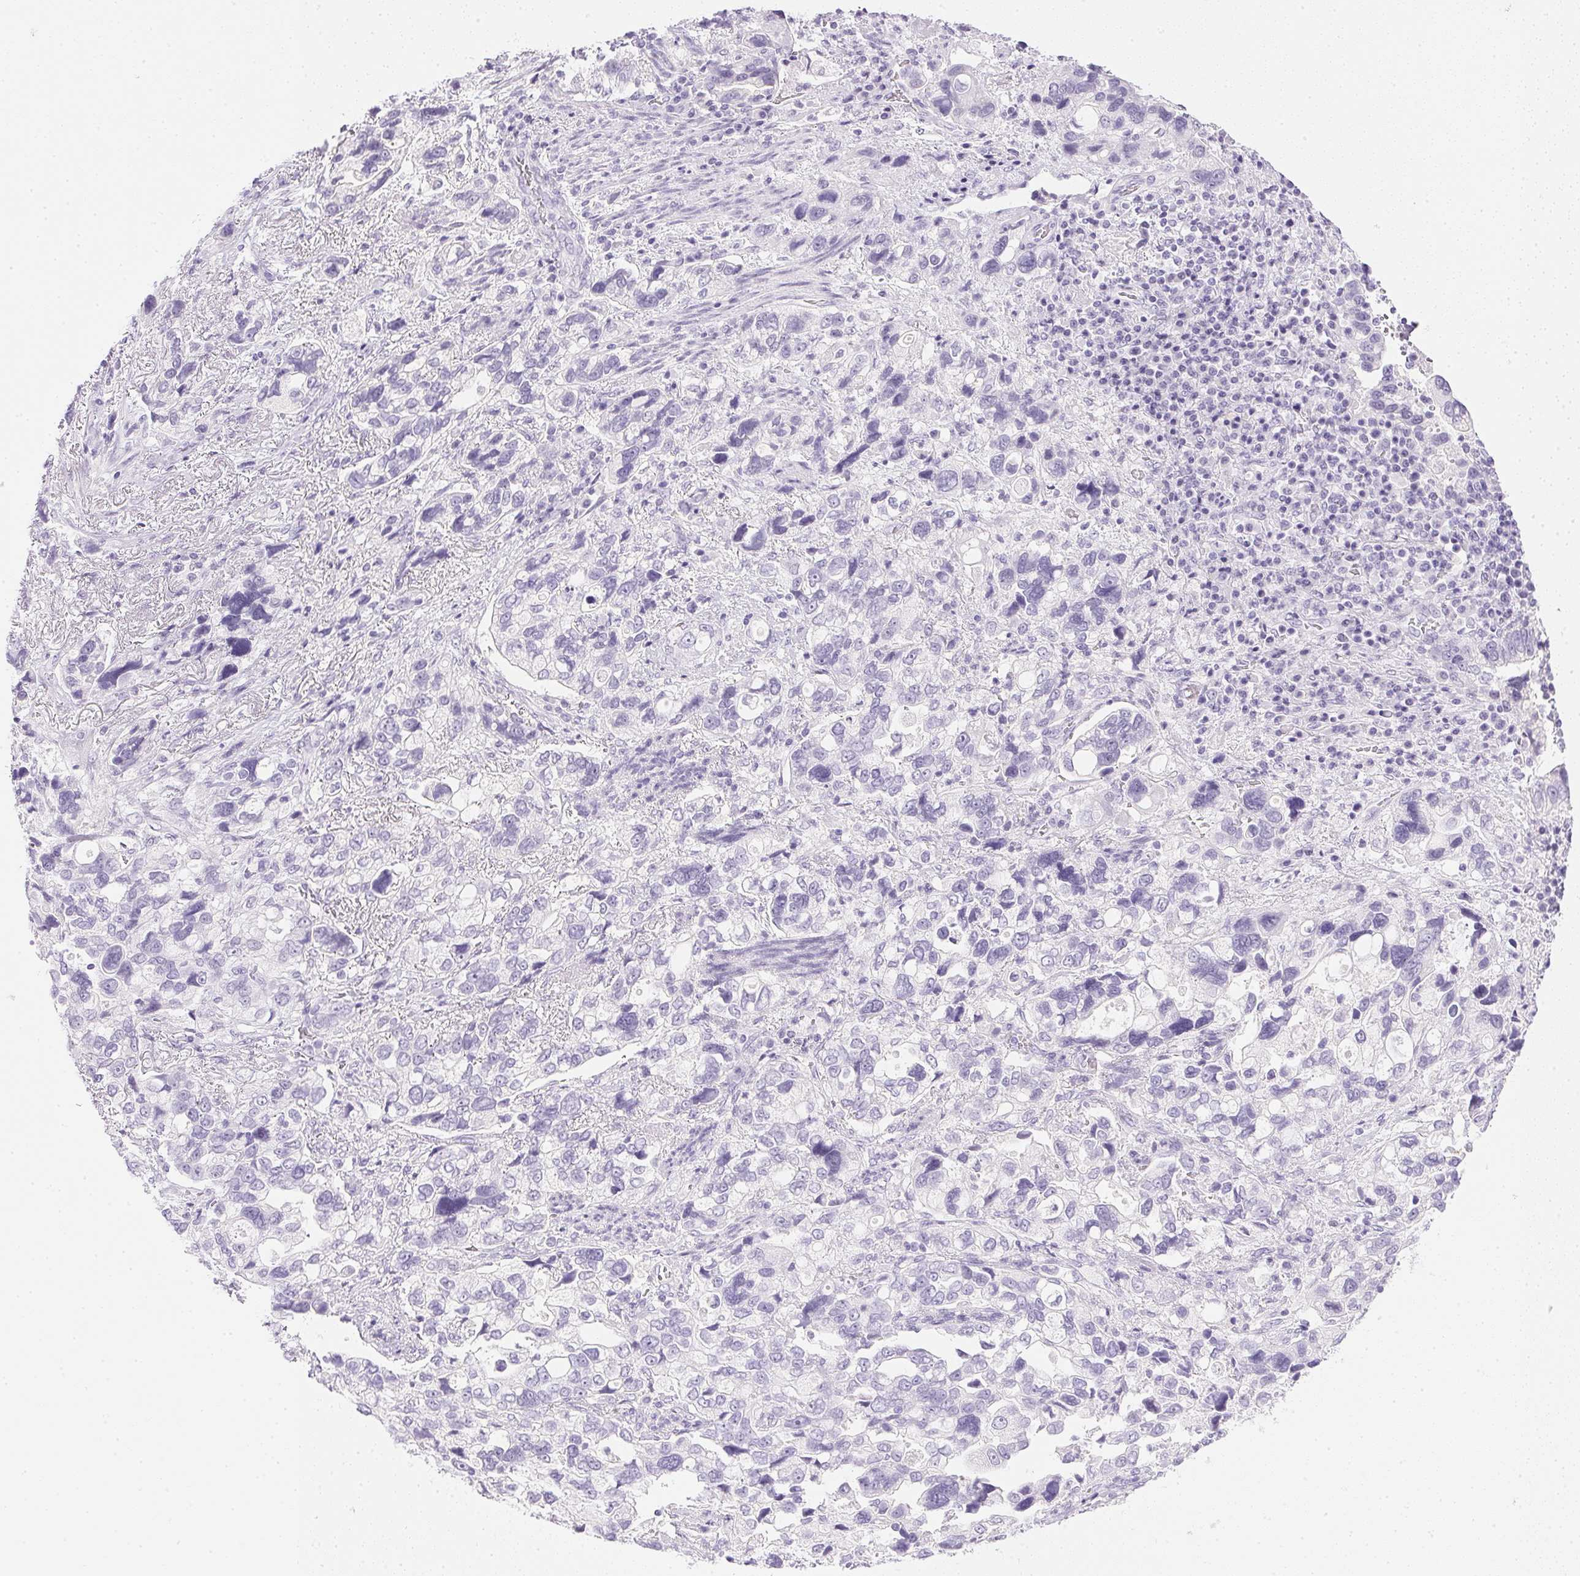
{"staining": {"intensity": "negative", "quantity": "none", "location": "none"}, "tissue": "stomach cancer", "cell_type": "Tumor cells", "image_type": "cancer", "snomed": [{"axis": "morphology", "description": "Adenocarcinoma, NOS"}, {"axis": "topography", "description": "Stomach, upper"}], "caption": "Tumor cells show no significant expression in adenocarcinoma (stomach).", "gene": "CPB1", "patient": {"sex": "female", "age": 81}}